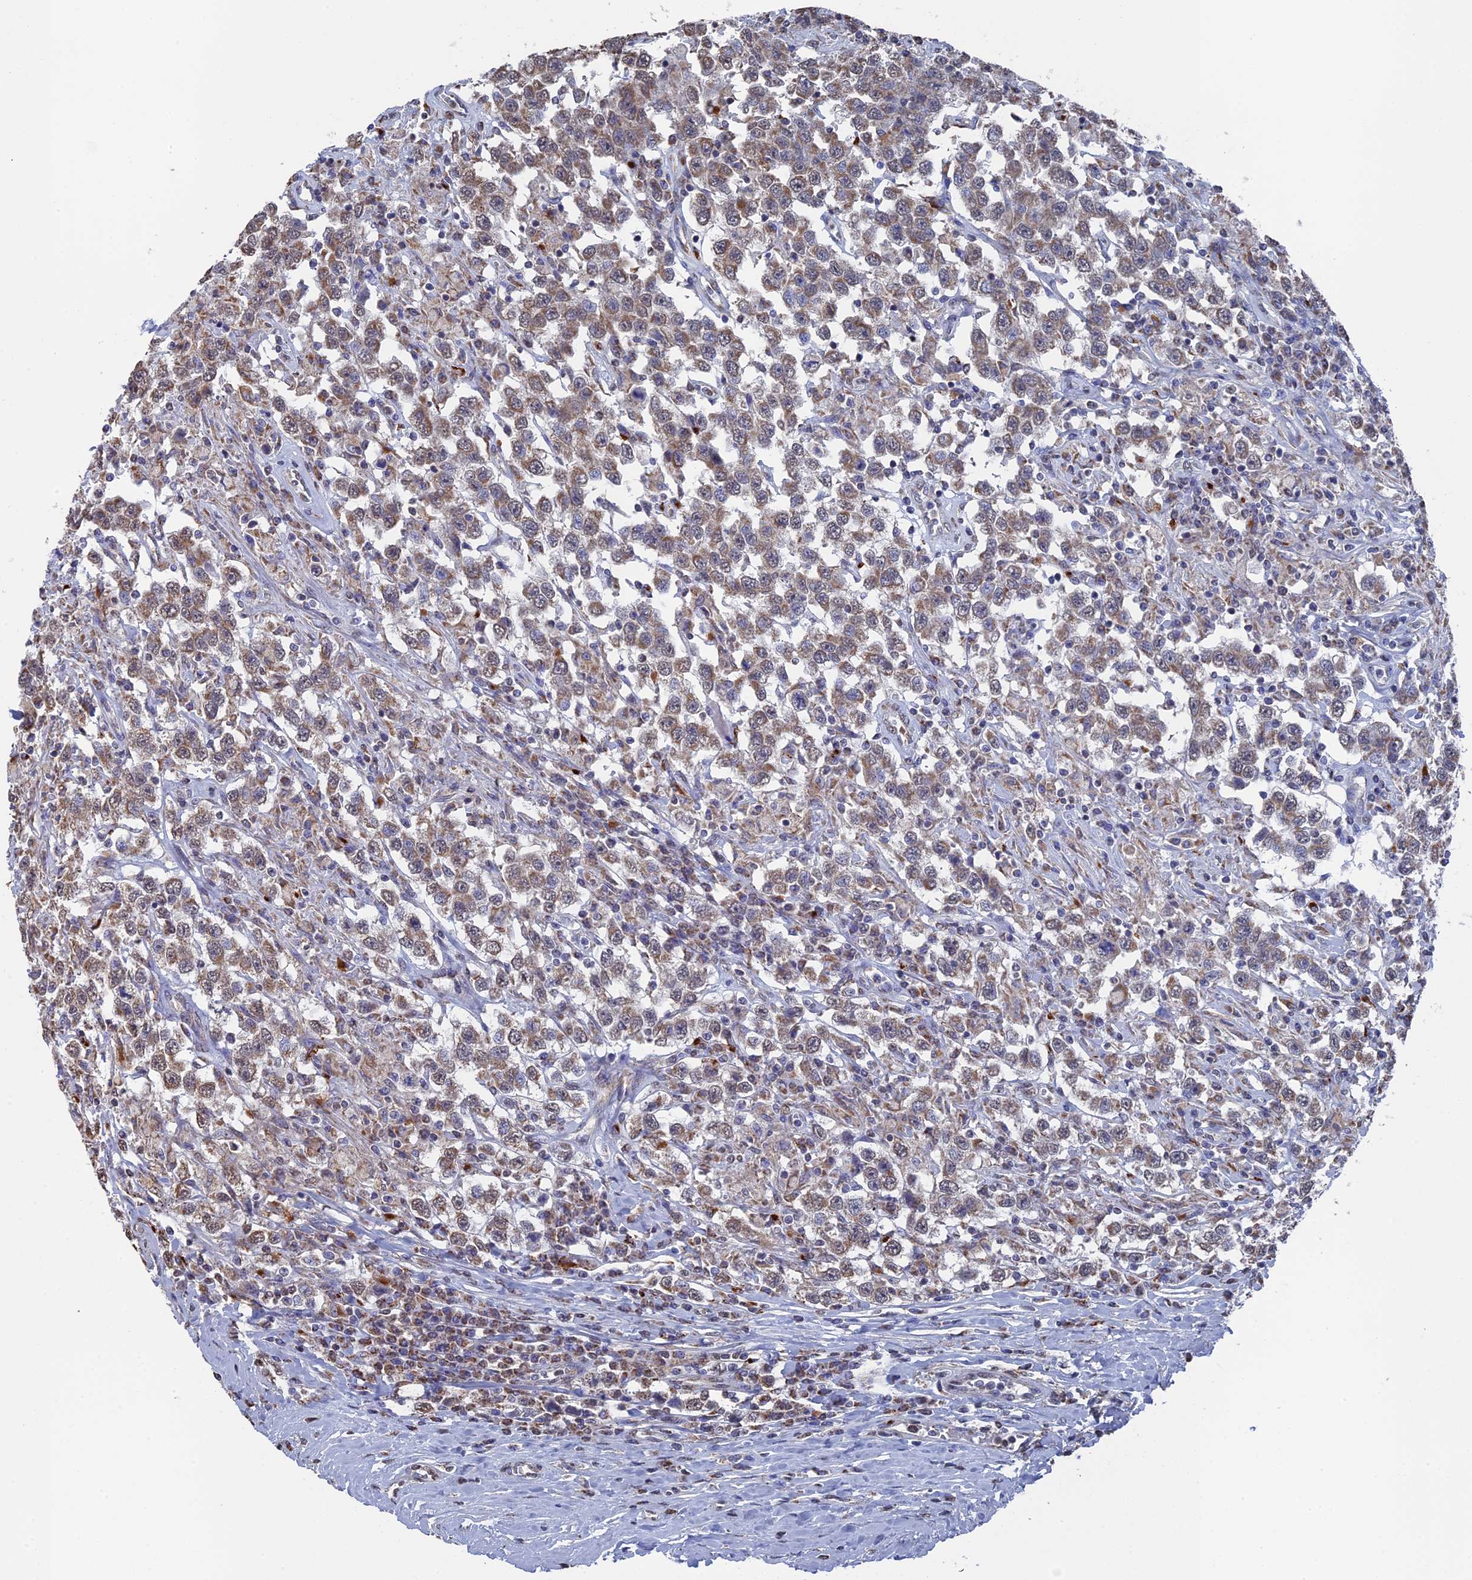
{"staining": {"intensity": "moderate", "quantity": ">75%", "location": "cytoplasmic/membranous,nuclear"}, "tissue": "testis cancer", "cell_type": "Tumor cells", "image_type": "cancer", "snomed": [{"axis": "morphology", "description": "Seminoma, NOS"}, {"axis": "topography", "description": "Testis"}], "caption": "DAB immunohistochemical staining of human testis cancer displays moderate cytoplasmic/membranous and nuclear protein positivity in about >75% of tumor cells. The protein of interest is shown in brown color, while the nuclei are stained blue.", "gene": "SMG9", "patient": {"sex": "male", "age": 41}}